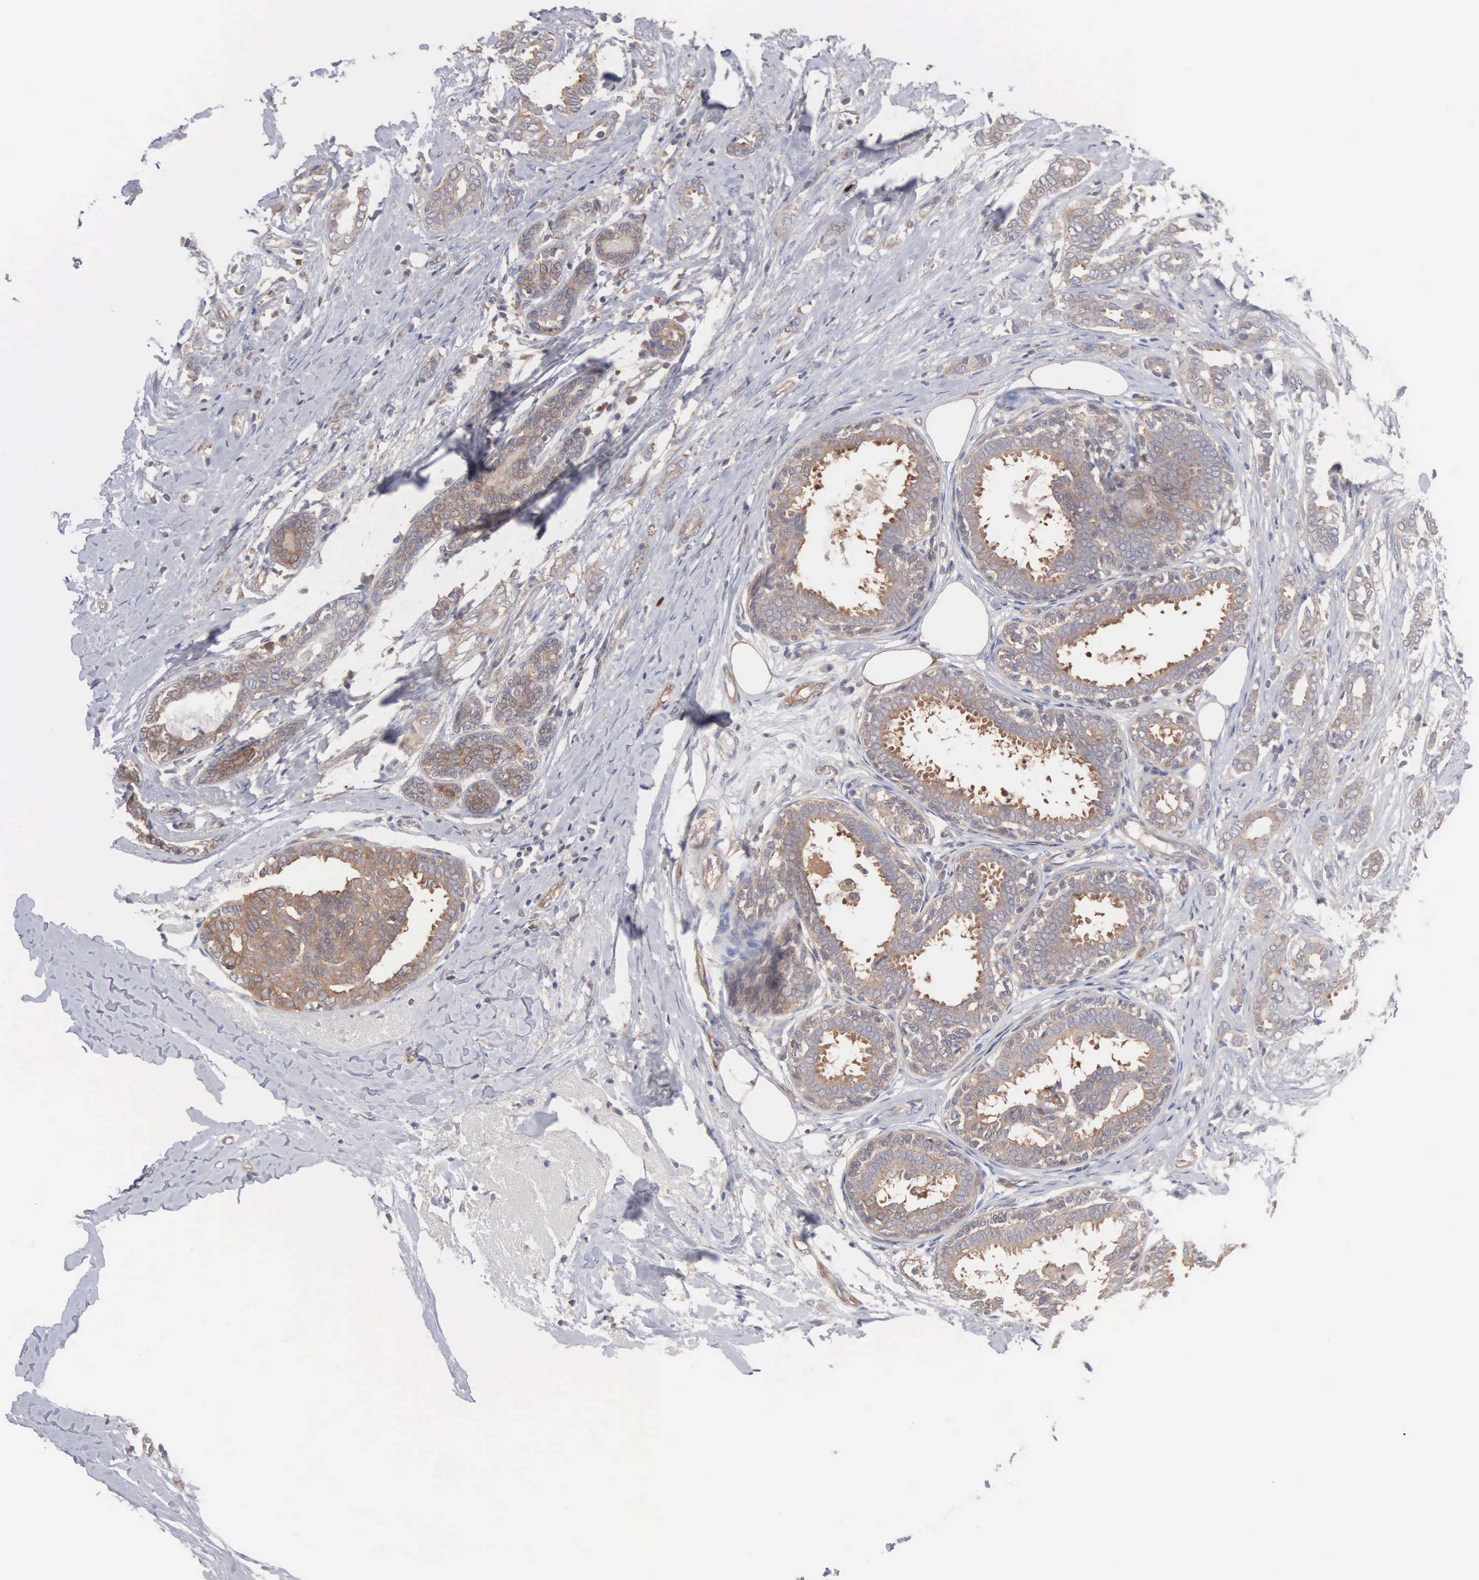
{"staining": {"intensity": "weak", "quantity": ">75%", "location": "cytoplasmic/membranous"}, "tissue": "breast cancer", "cell_type": "Tumor cells", "image_type": "cancer", "snomed": [{"axis": "morphology", "description": "Duct carcinoma"}, {"axis": "topography", "description": "Breast"}], "caption": "Tumor cells demonstrate low levels of weak cytoplasmic/membranous expression in approximately >75% of cells in breast invasive ductal carcinoma. Nuclei are stained in blue.", "gene": "MTHFD1", "patient": {"sex": "female", "age": 50}}